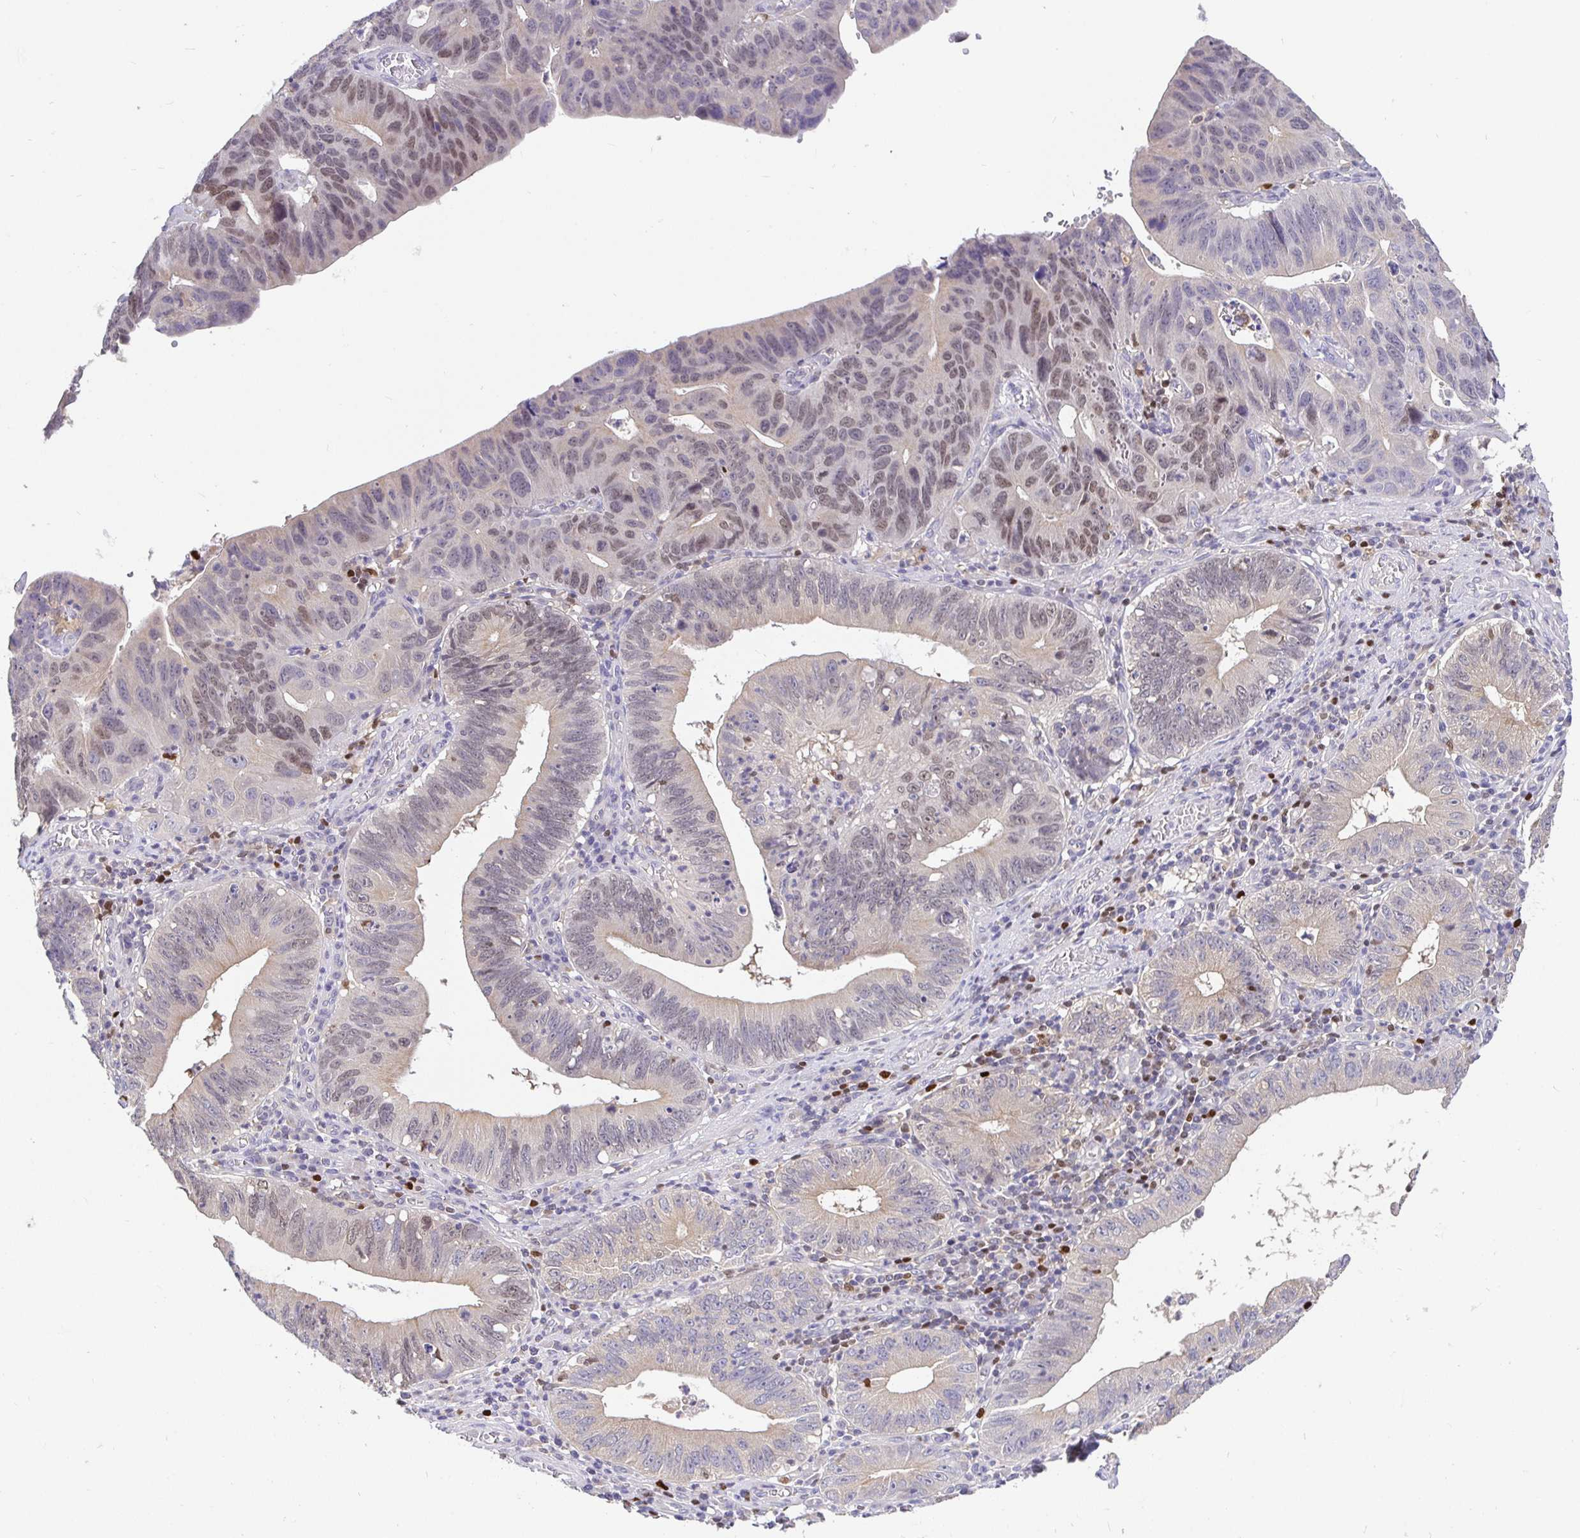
{"staining": {"intensity": "weak", "quantity": "25%-75%", "location": "cytoplasmic/membranous,nuclear"}, "tissue": "stomach cancer", "cell_type": "Tumor cells", "image_type": "cancer", "snomed": [{"axis": "morphology", "description": "Adenocarcinoma, NOS"}, {"axis": "topography", "description": "Stomach"}], "caption": "This image exhibits IHC staining of human stomach cancer (adenocarcinoma), with low weak cytoplasmic/membranous and nuclear expression in about 25%-75% of tumor cells.", "gene": "SATB1", "patient": {"sex": "male", "age": 59}}